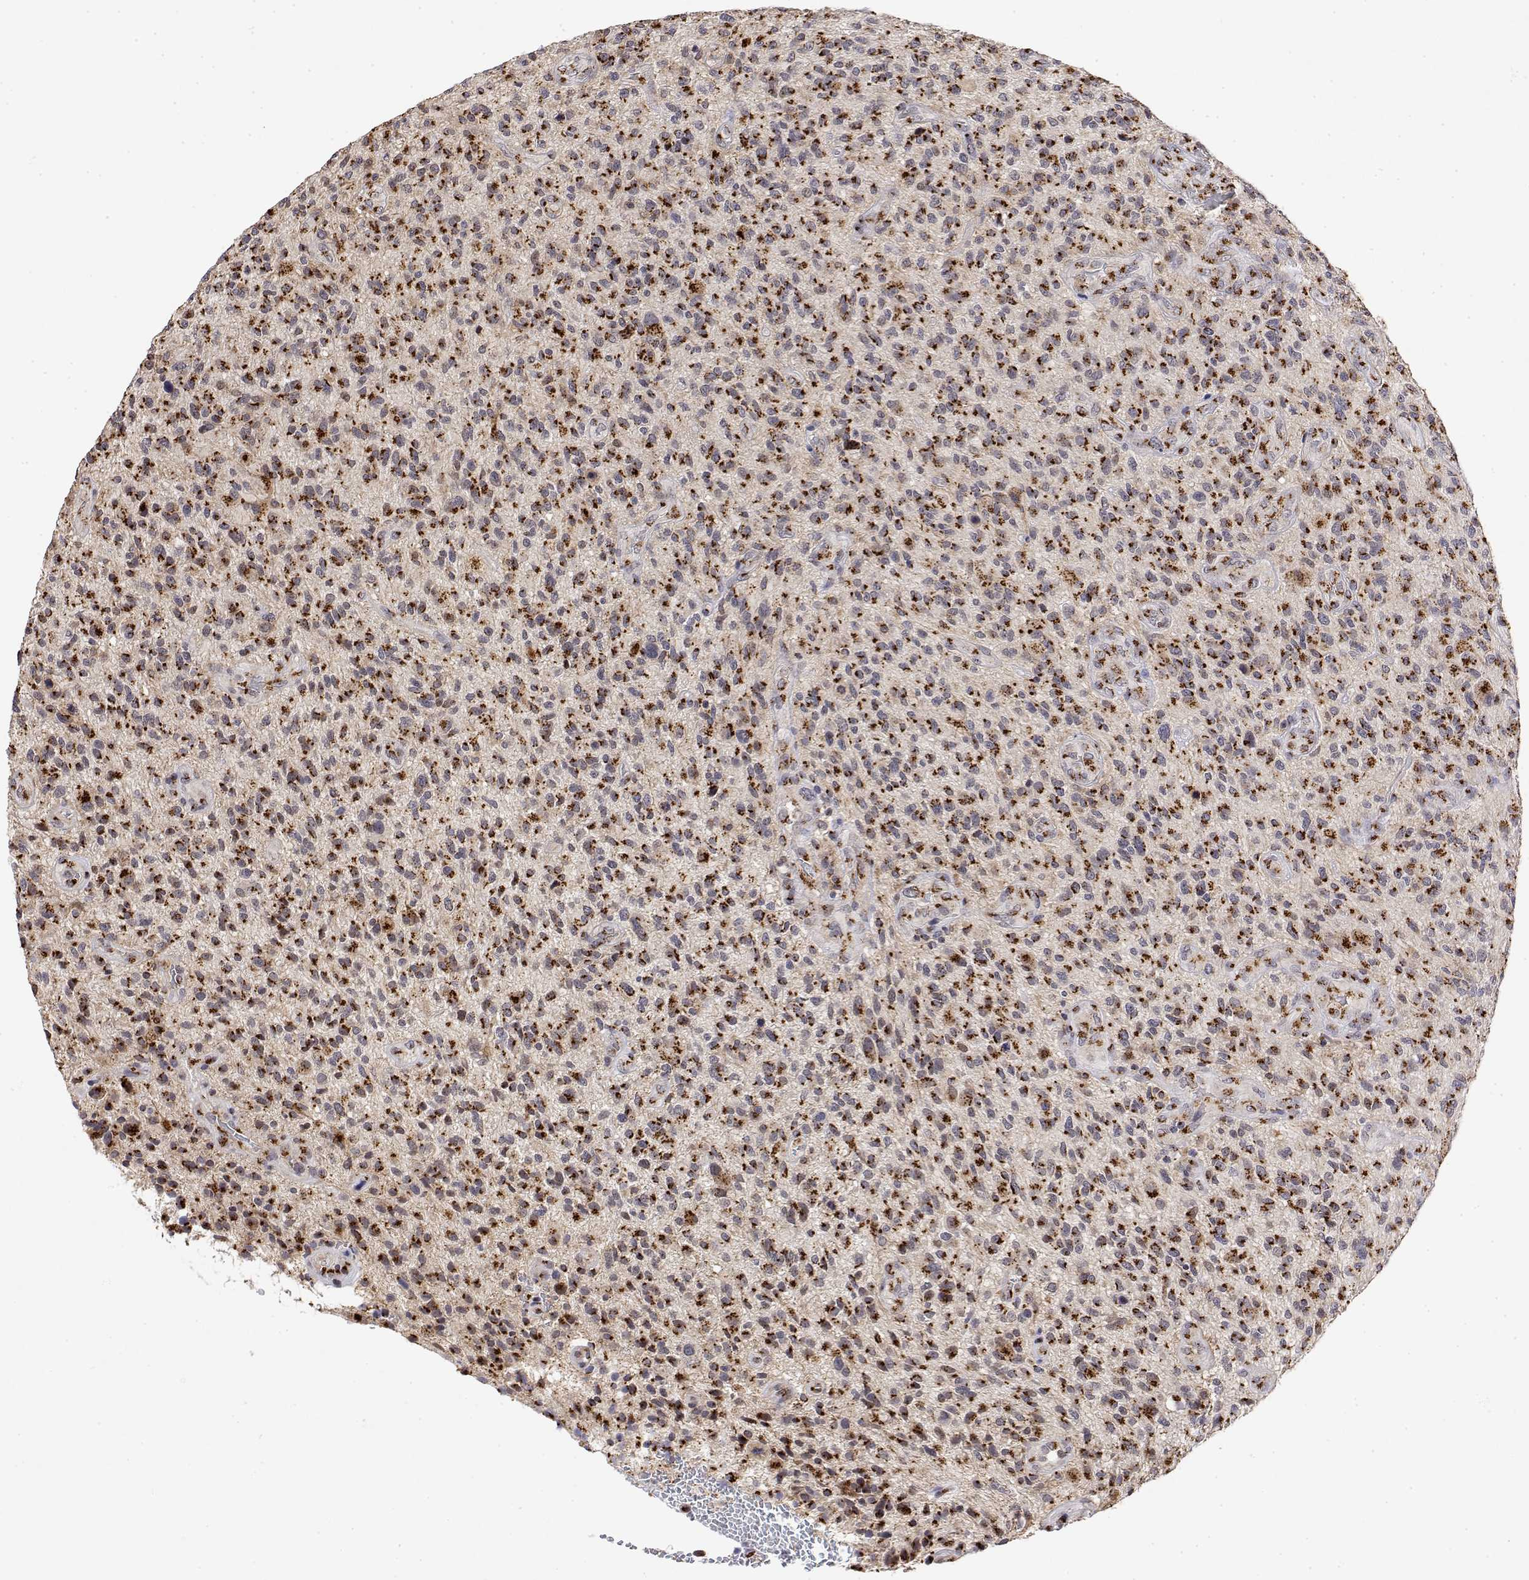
{"staining": {"intensity": "strong", "quantity": ">75%", "location": "cytoplasmic/membranous"}, "tissue": "glioma", "cell_type": "Tumor cells", "image_type": "cancer", "snomed": [{"axis": "morphology", "description": "Glioma, malignant, High grade"}, {"axis": "topography", "description": "Brain"}], "caption": "IHC micrograph of glioma stained for a protein (brown), which displays high levels of strong cytoplasmic/membranous expression in approximately >75% of tumor cells.", "gene": "YIPF3", "patient": {"sex": "male", "age": 47}}